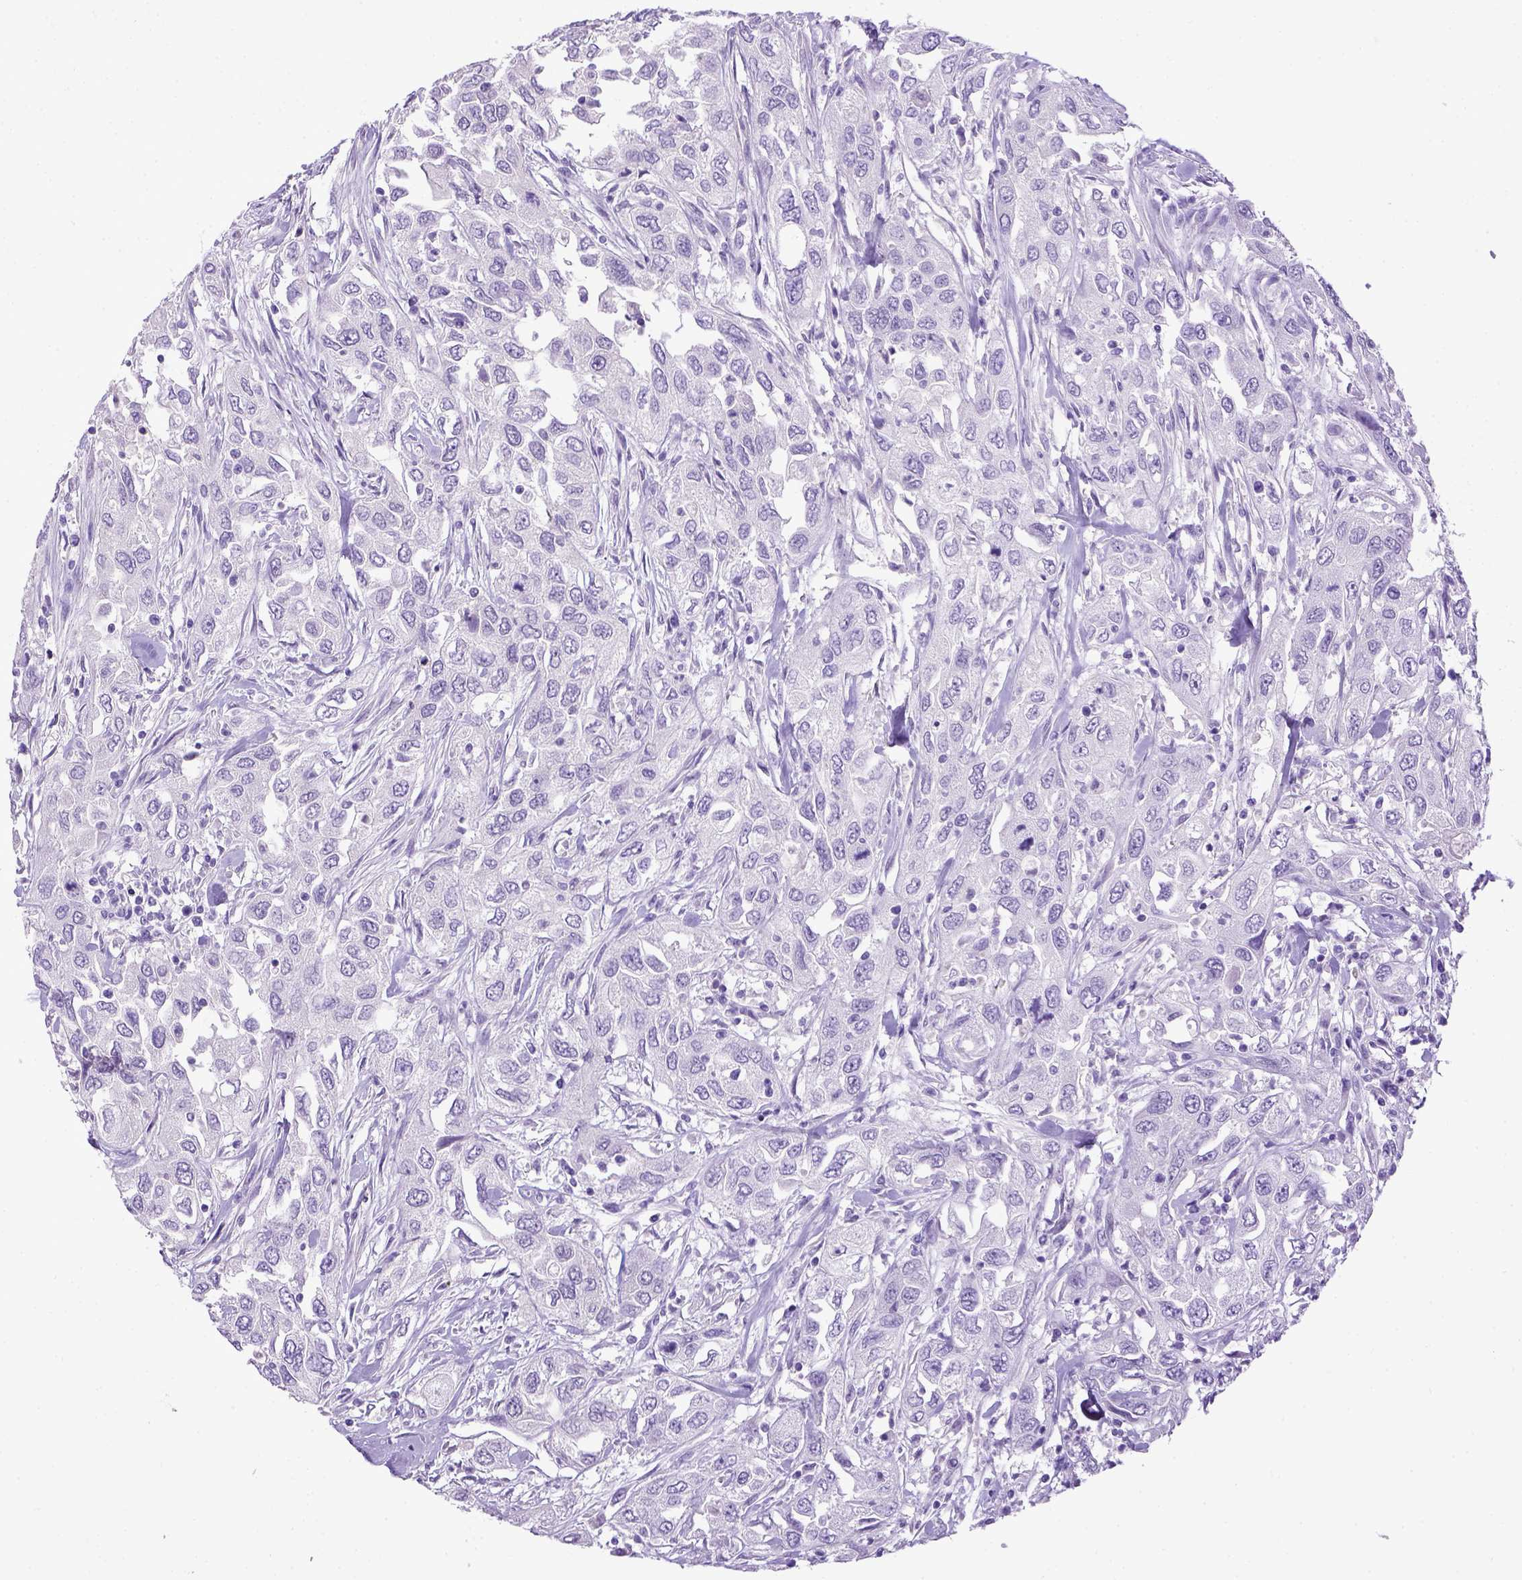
{"staining": {"intensity": "negative", "quantity": "none", "location": "none"}, "tissue": "urothelial cancer", "cell_type": "Tumor cells", "image_type": "cancer", "snomed": [{"axis": "morphology", "description": "Urothelial carcinoma, High grade"}, {"axis": "topography", "description": "Urinary bladder"}], "caption": "Immunohistochemical staining of urothelial cancer exhibits no significant staining in tumor cells.", "gene": "ITIH4", "patient": {"sex": "male", "age": 76}}